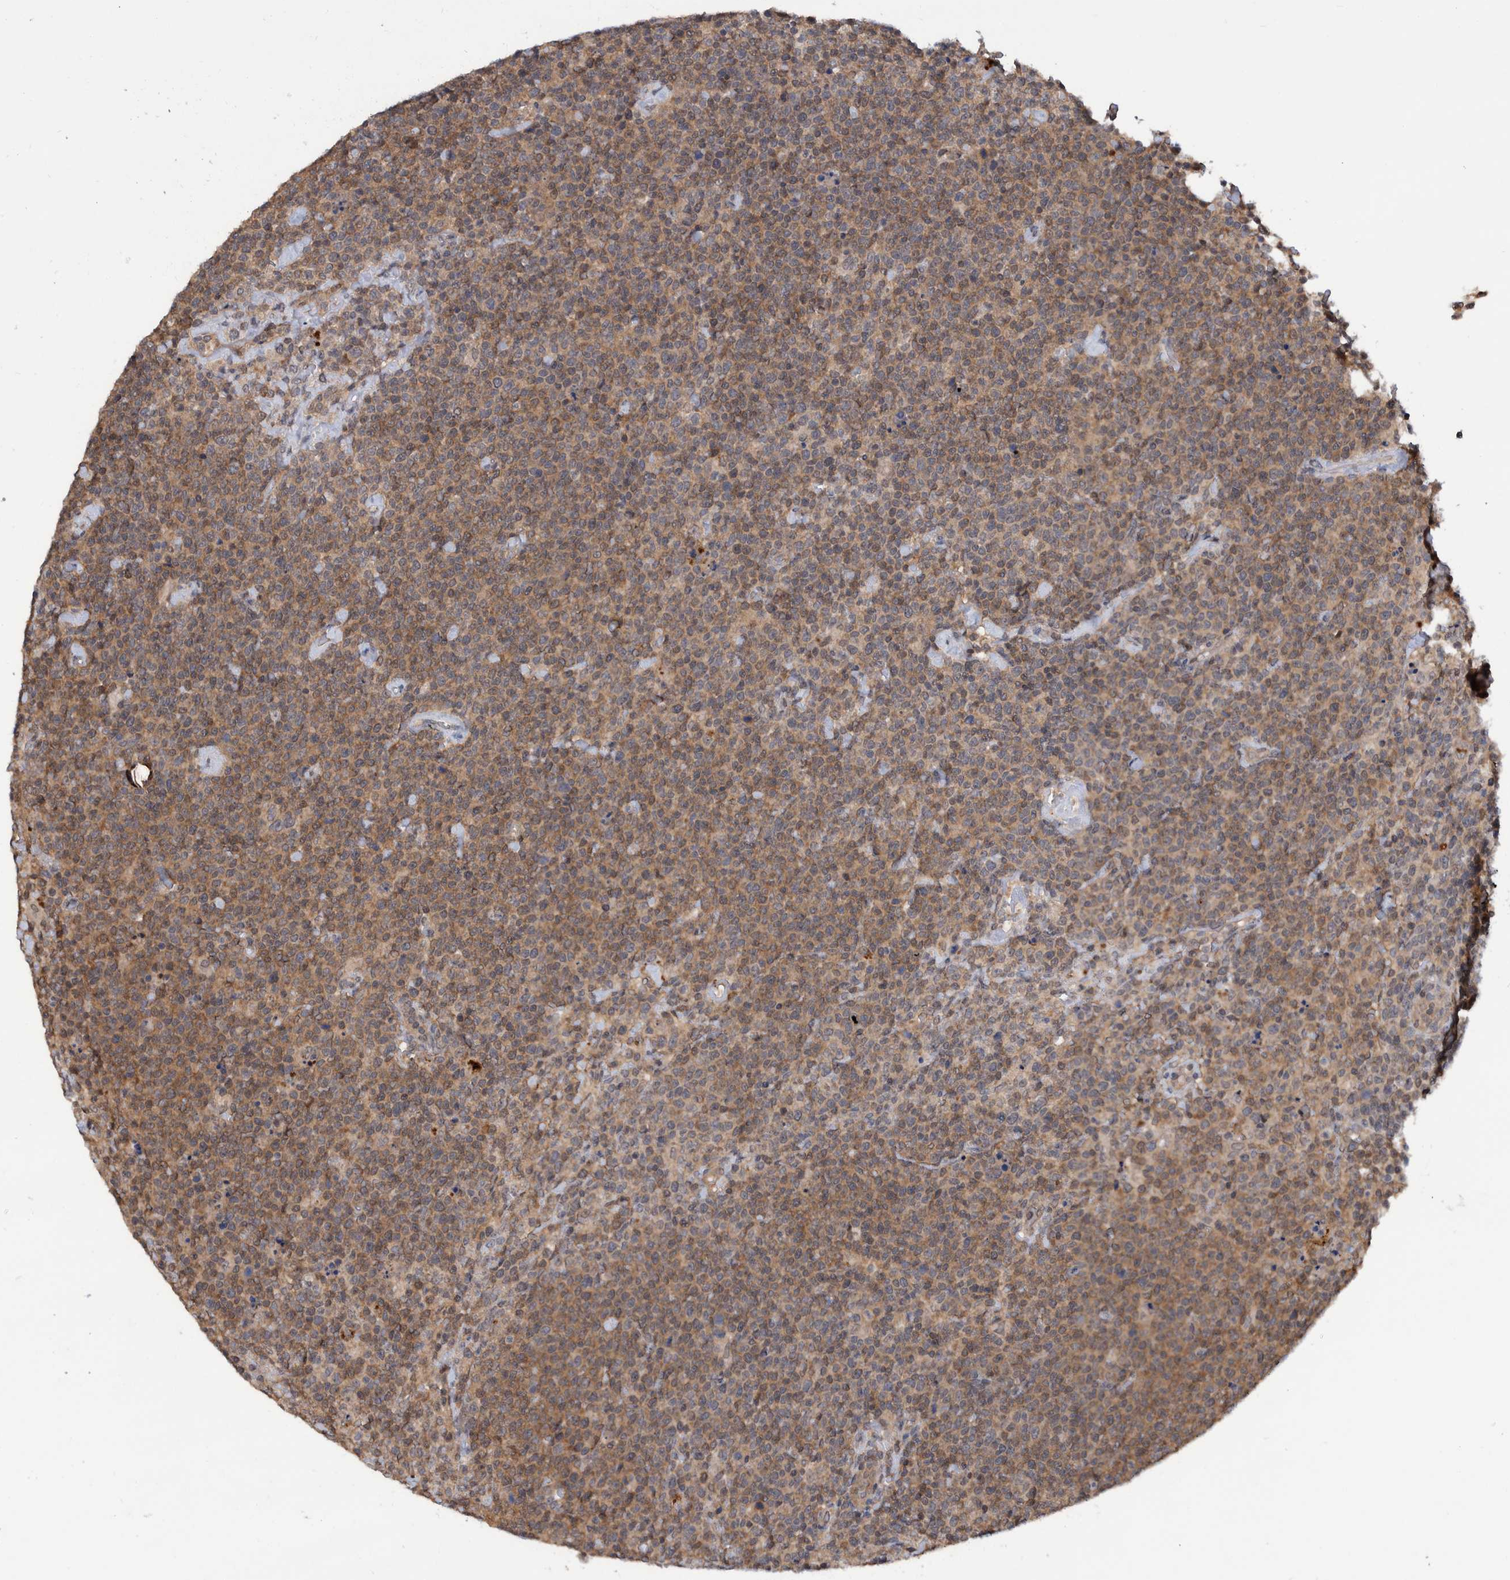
{"staining": {"intensity": "weak", "quantity": ">75%", "location": "cytoplasmic/membranous"}, "tissue": "lymphoma", "cell_type": "Tumor cells", "image_type": "cancer", "snomed": [{"axis": "morphology", "description": "Malignant lymphoma, non-Hodgkin's type, High grade"}, {"axis": "topography", "description": "Lymph node"}], "caption": "A photomicrograph showing weak cytoplasmic/membranous positivity in approximately >75% of tumor cells in high-grade malignant lymphoma, non-Hodgkin's type, as visualized by brown immunohistochemical staining.", "gene": "PLPBP", "patient": {"sex": "male", "age": 61}}